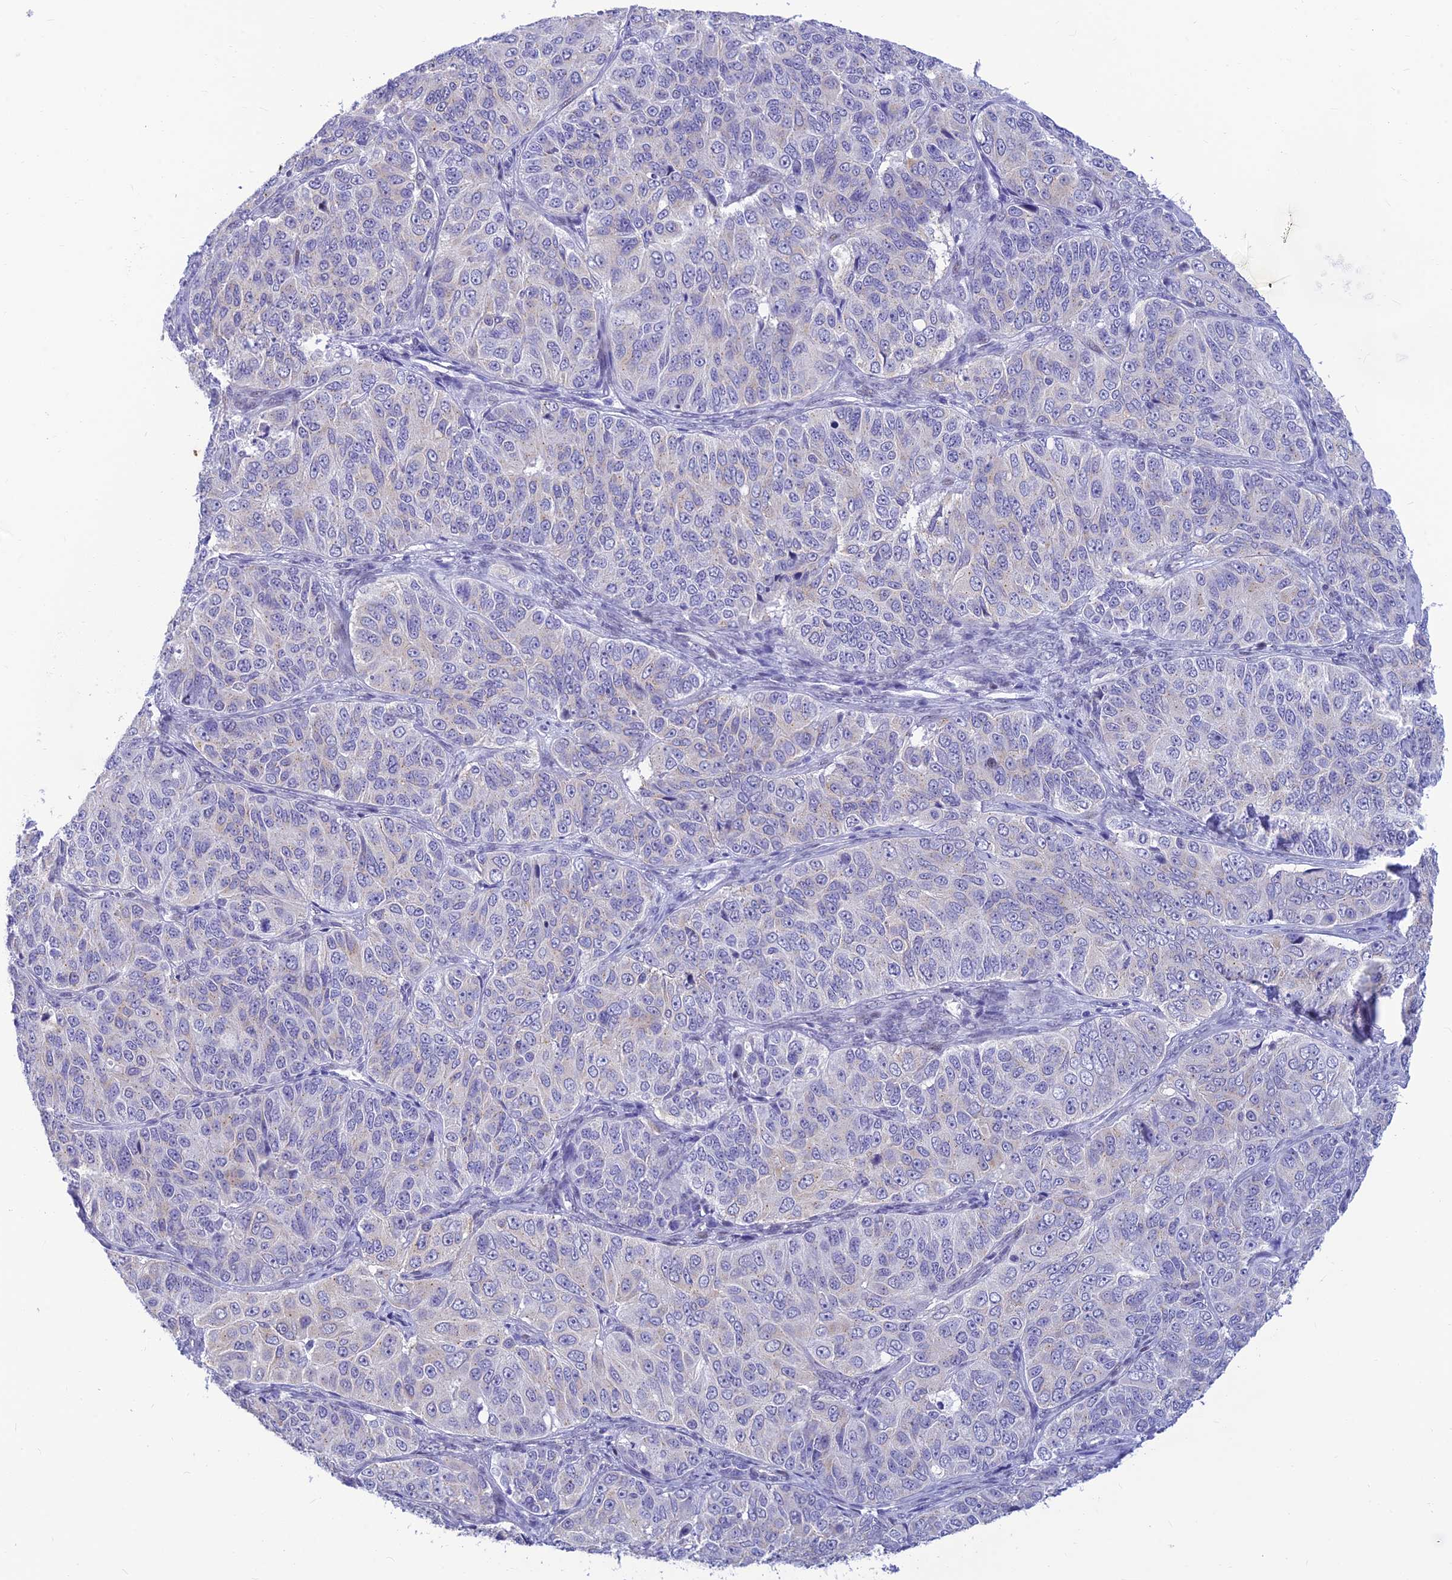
{"staining": {"intensity": "negative", "quantity": "none", "location": "none"}, "tissue": "ovarian cancer", "cell_type": "Tumor cells", "image_type": "cancer", "snomed": [{"axis": "morphology", "description": "Carcinoma, endometroid"}, {"axis": "topography", "description": "Ovary"}], "caption": "Immunohistochemistry (IHC) histopathology image of neoplastic tissue: human ovarian endometroid carcinoma stained with DAB (3,3'-diaminobenzidine) displays no significant protein staining in tumor cells. The staining is performed using DAB brown chromogen with nuclei counter-stained in using hematoxylin.", "gene": "INKA1", "patient": {"sex": "female", "age": 51}}